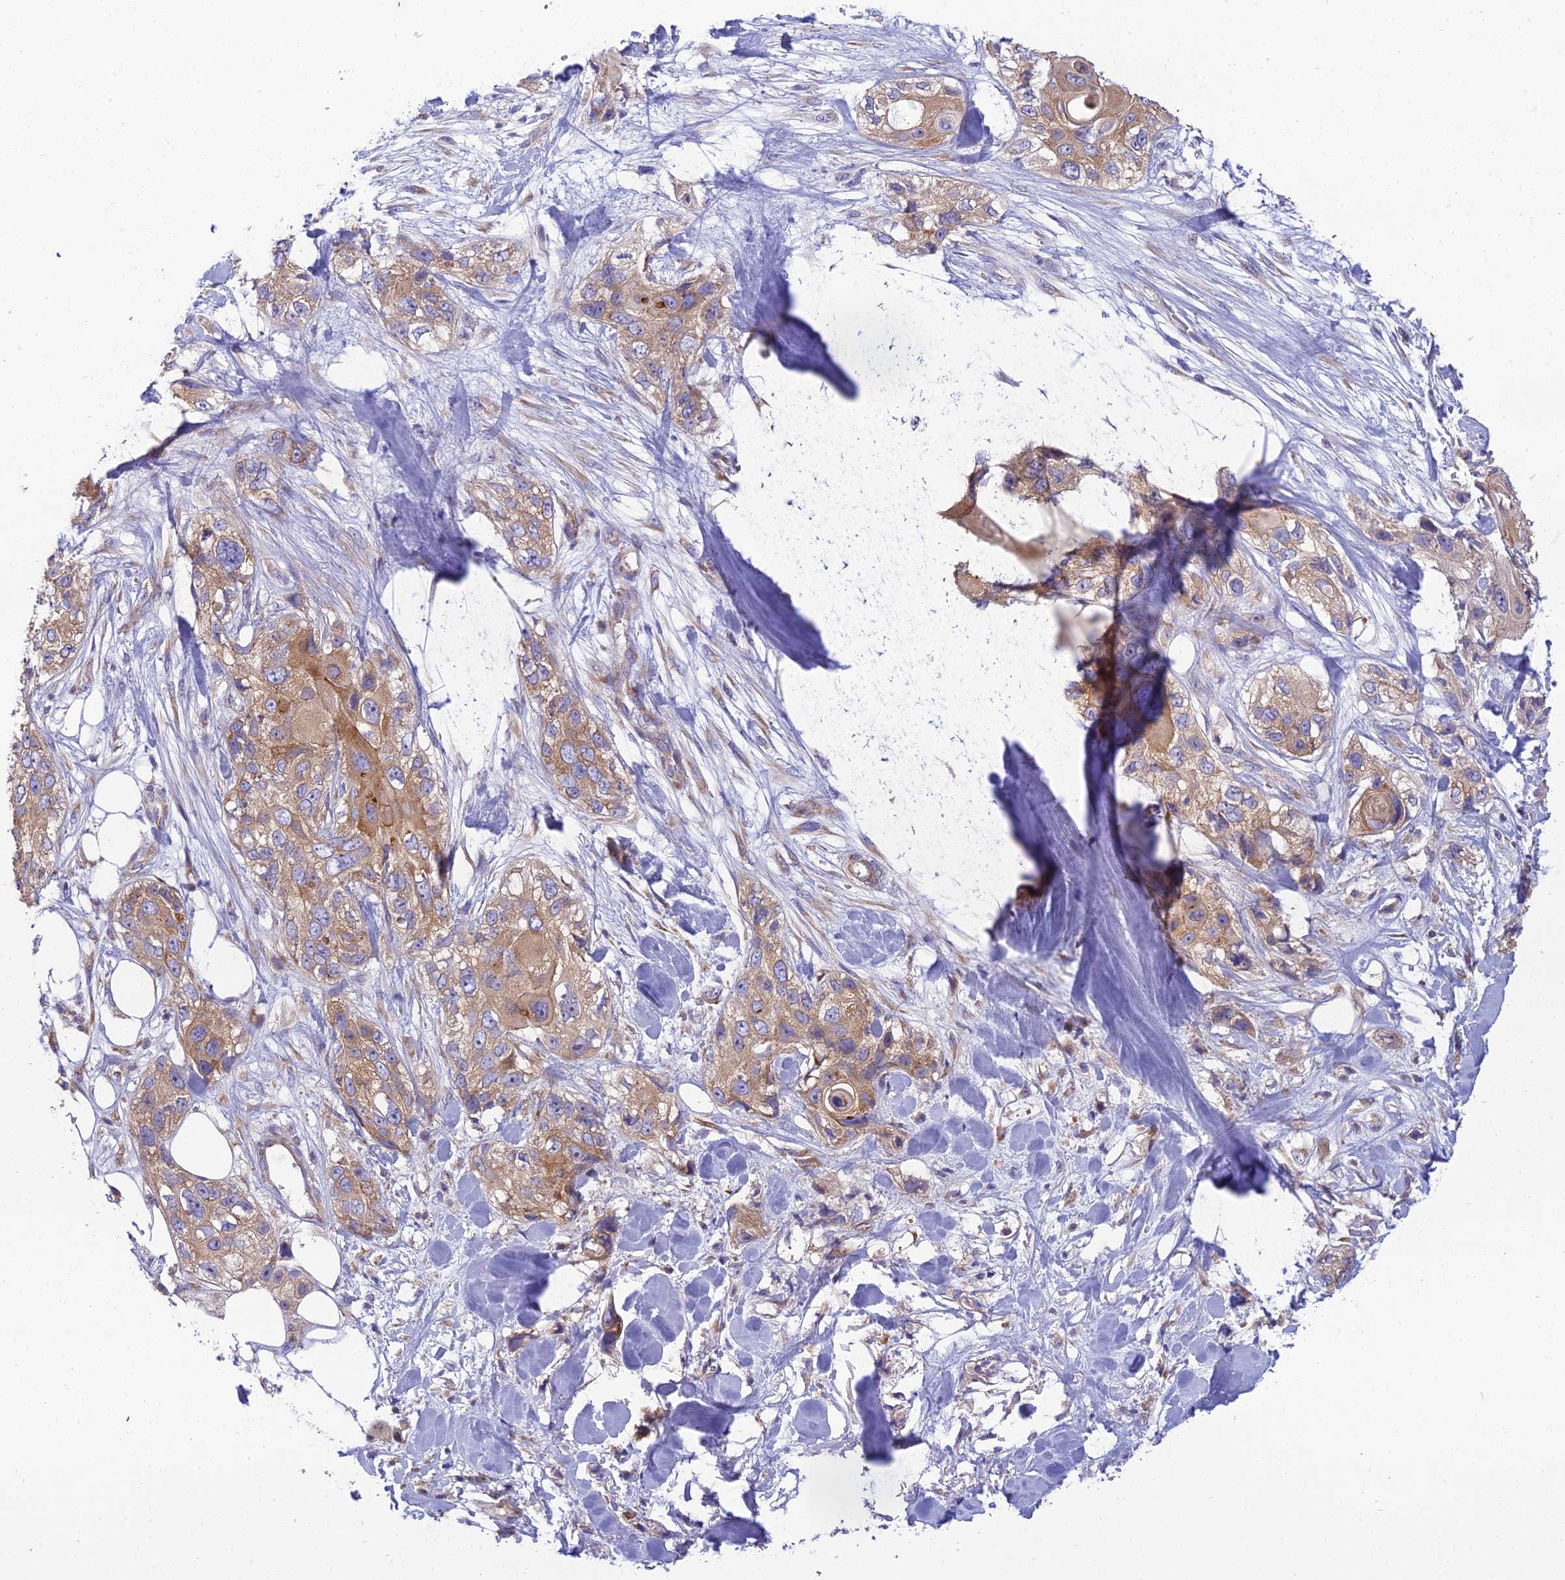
{"staining": {"intensity": "moderate", "quantity": ">75%", "location": "cytoplasmic/membranous"}, "tissue": "skin cancer", "cell_type": "Tumor cells", "image_type": "cancer", "snomed": [{"axis": "morphology", "description": "Normal tissue, NOS"}, {"axis": "morphology", "description": "Squamous cell carcinoma, NOS"}, {"axis": "topography", "description": "Skin"}], "caption": "DAB (3,3'-diaminobenzidine) immunohistochemical staining of human skin cancer (squamous cell carcinoma) reveals moderate cytoplasmic/membranous protein staining in about >75% of tumor cells.", "gene": "CLCN7", "patient": {"sex": "male", "age": 72}}